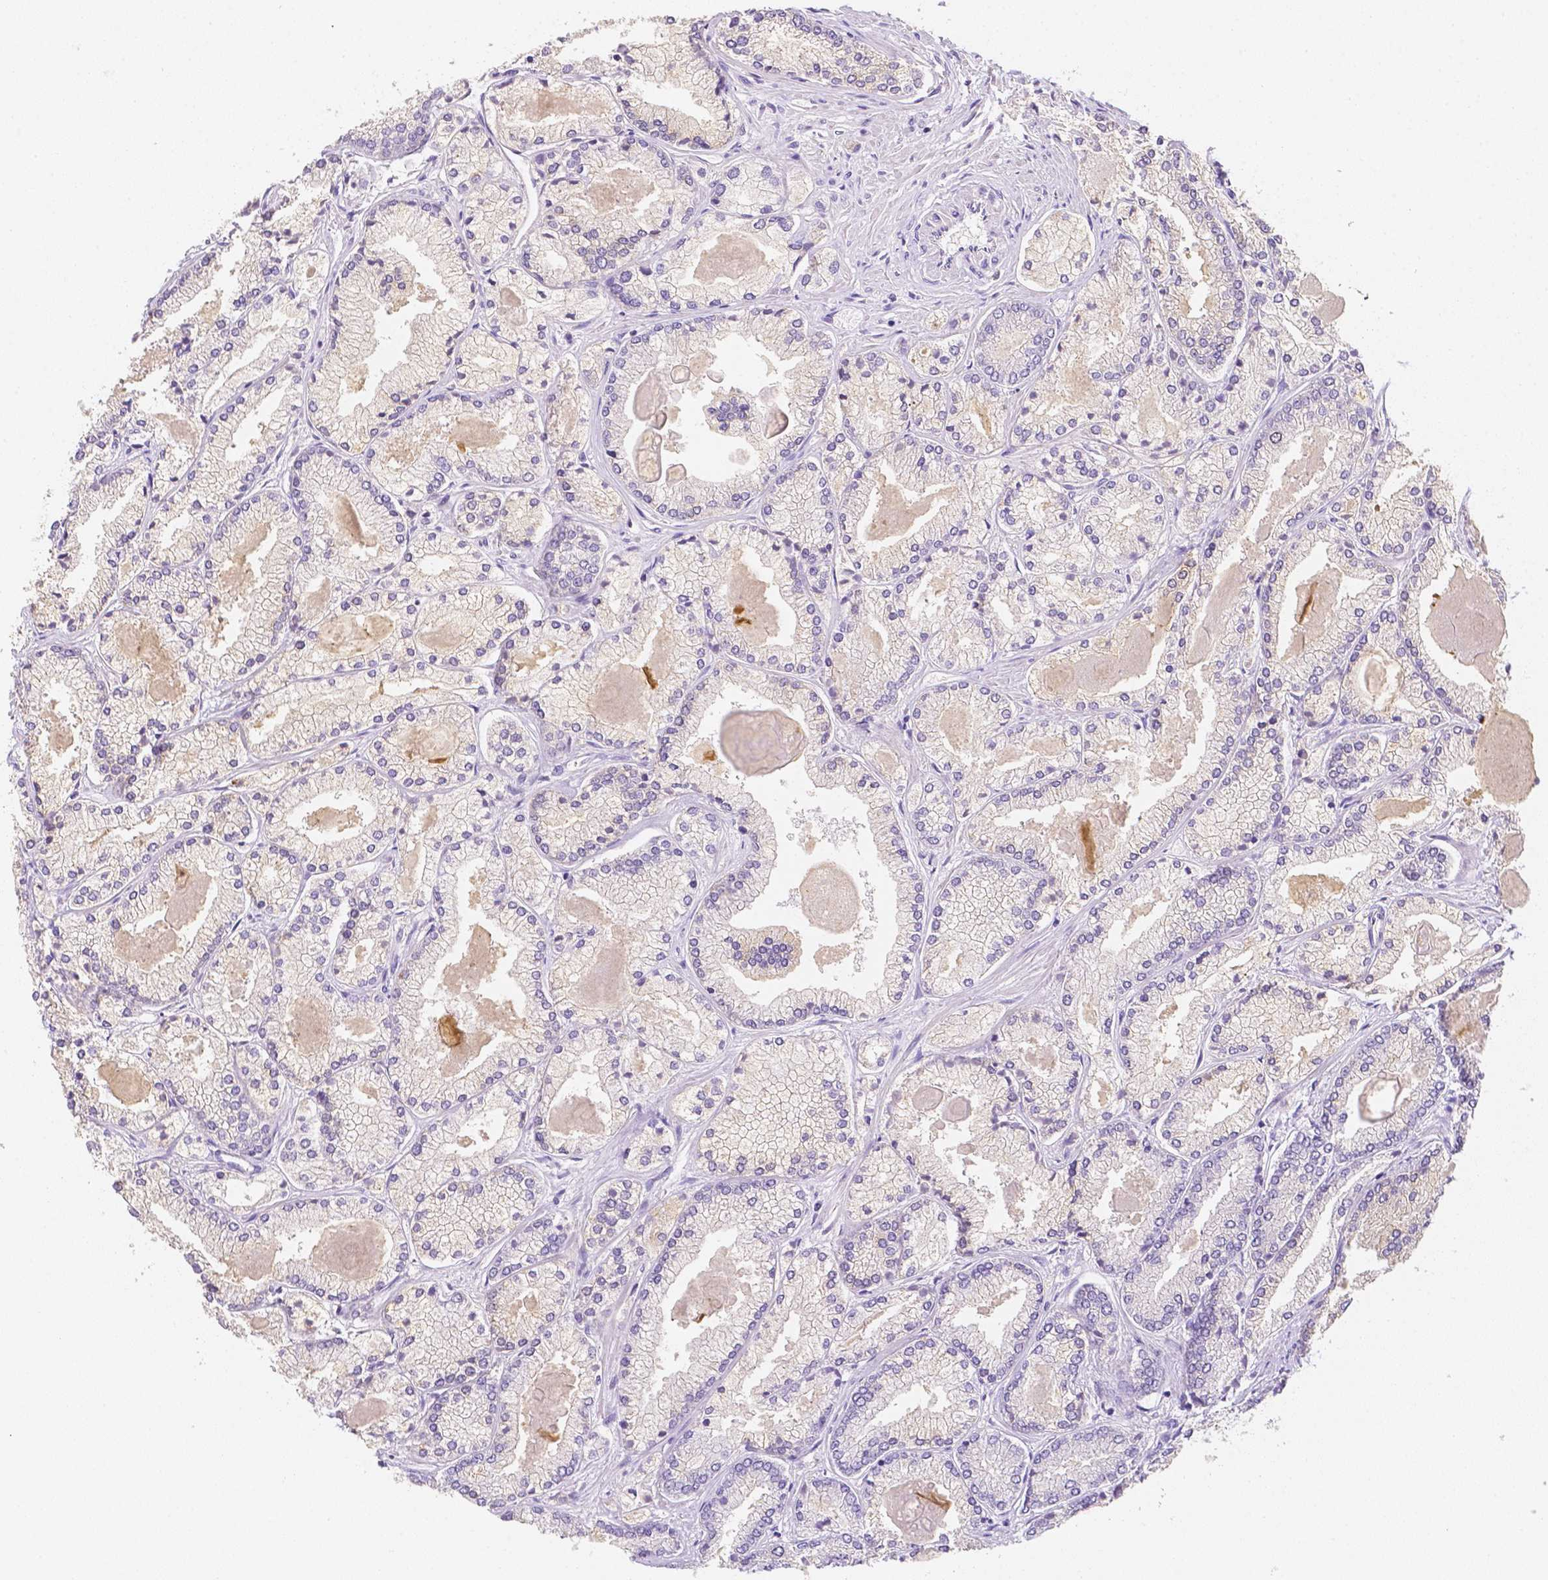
{"staining": {"intensity": "negative", "quantity": "none", "location": "none"}, "tissue": "prostate cancer", "cell_type": "Tumor cells", "image_type": "cancer", "snomed": [{"axis": "morphology", "description": "Adenocarcinoma, High grade"}, {"axis": "topography", "description": "Prostate"}], "caption": "The micrograph shows no significant expression in tumor cells of prostate cancer (adenocarcinoma (high-grade)).", "gene": "C10orf67", "patient": {"sex": "male", "age": 68}}